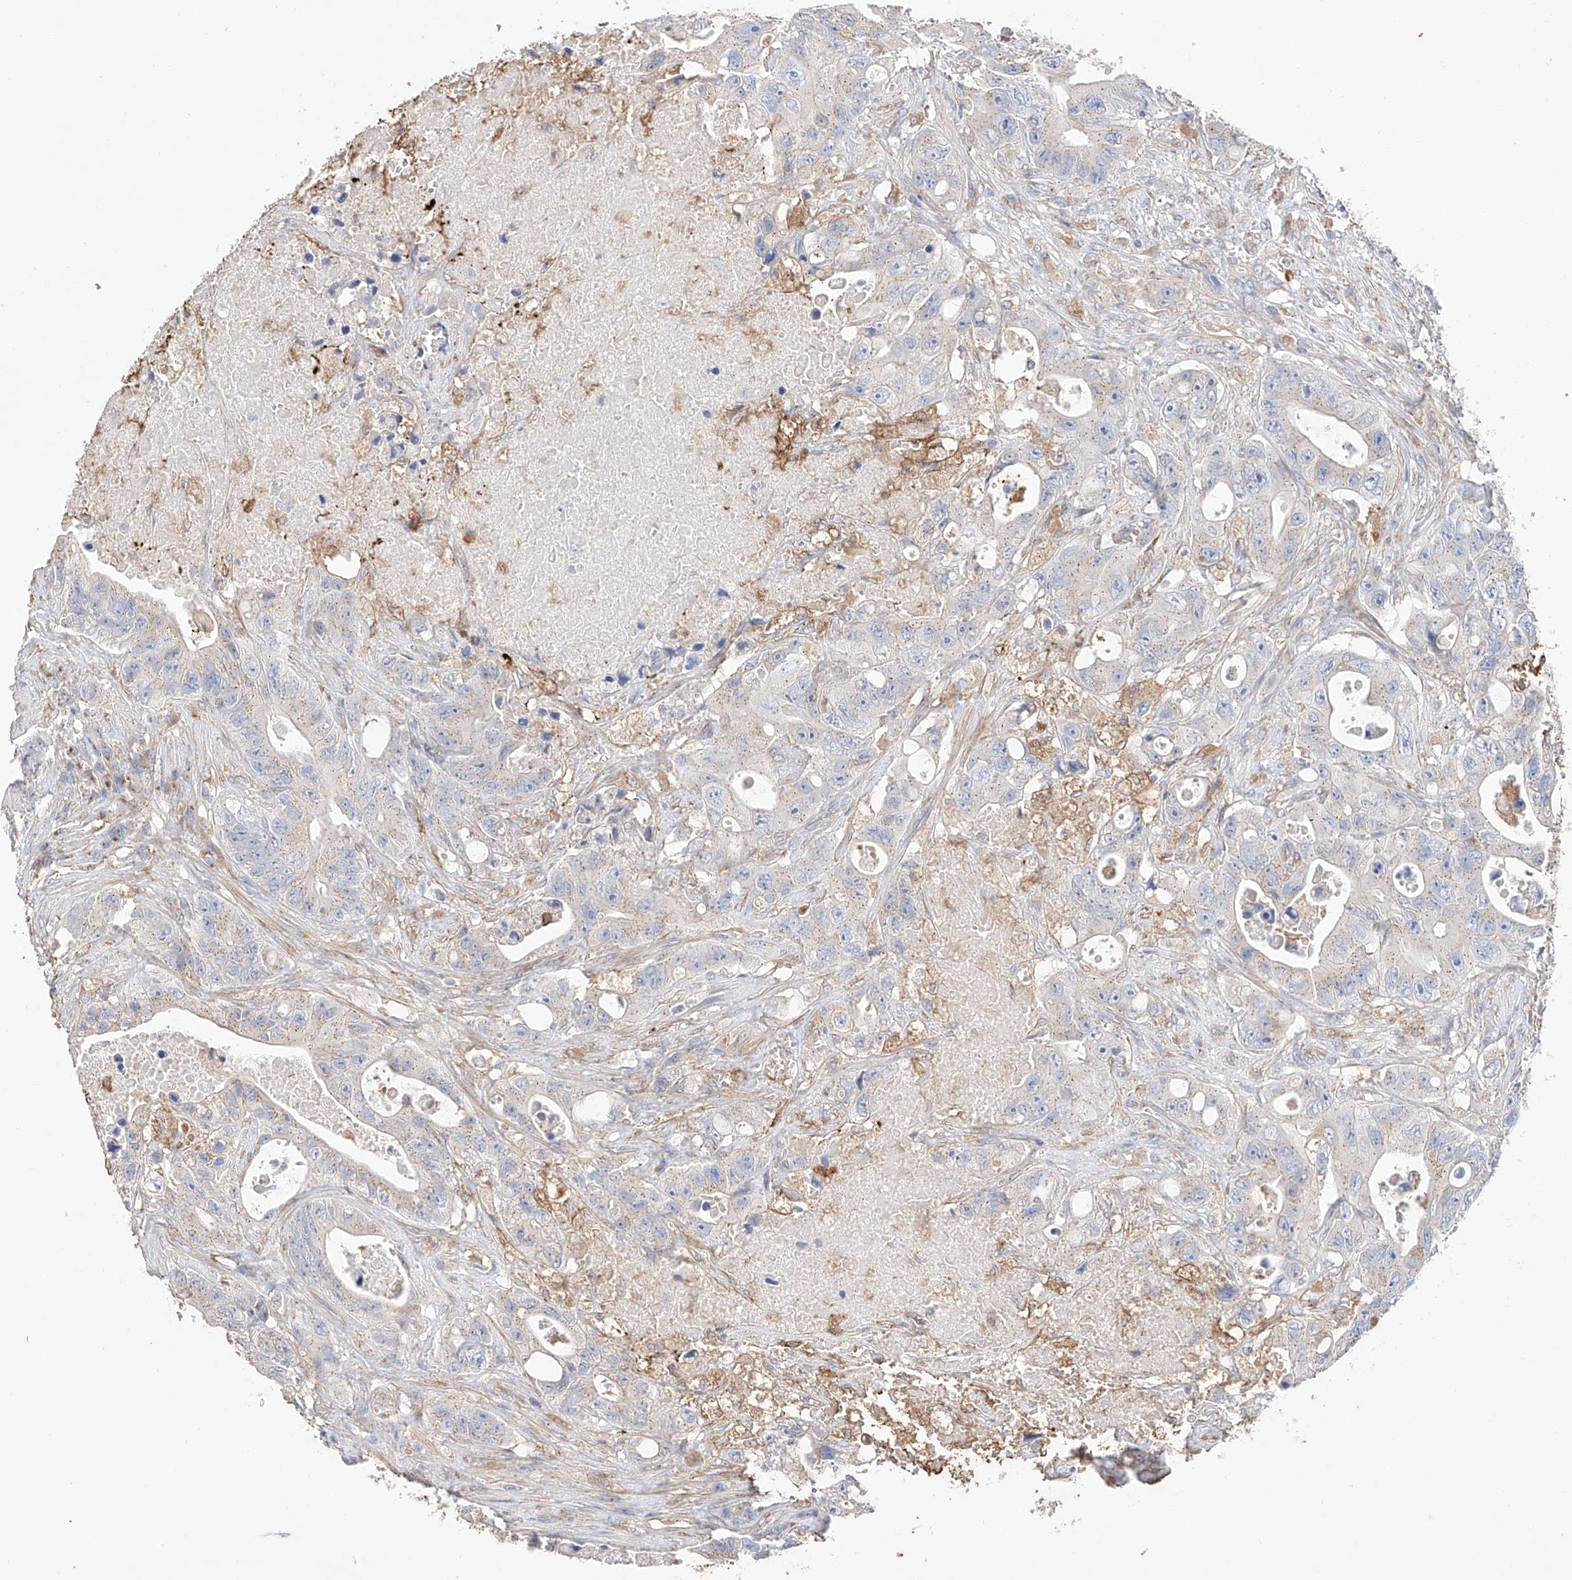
{"staining": {"intensity": "moderate", "quantity": "<25%", "location": "cytoplasmic/membranous"}, "tissue": "colorectal cancer", "cell_type": "Tumor cells", "image_type": "cancer", "snomed": [{"axis": "morphology", "description": "Adenocarcinoma, NOS"}, {"axis": "topography", "description": "Colon"}], "caption": "This image displays colorectal cancer stained with IHC to label a protein in brown. The cytoplasmic/membranous of tumor cells show moderate positivity for the protein. Nuclei are counter-stained blue.", "gene": "MOSPD1", "patient": {"sex": "female", "age": 46}}